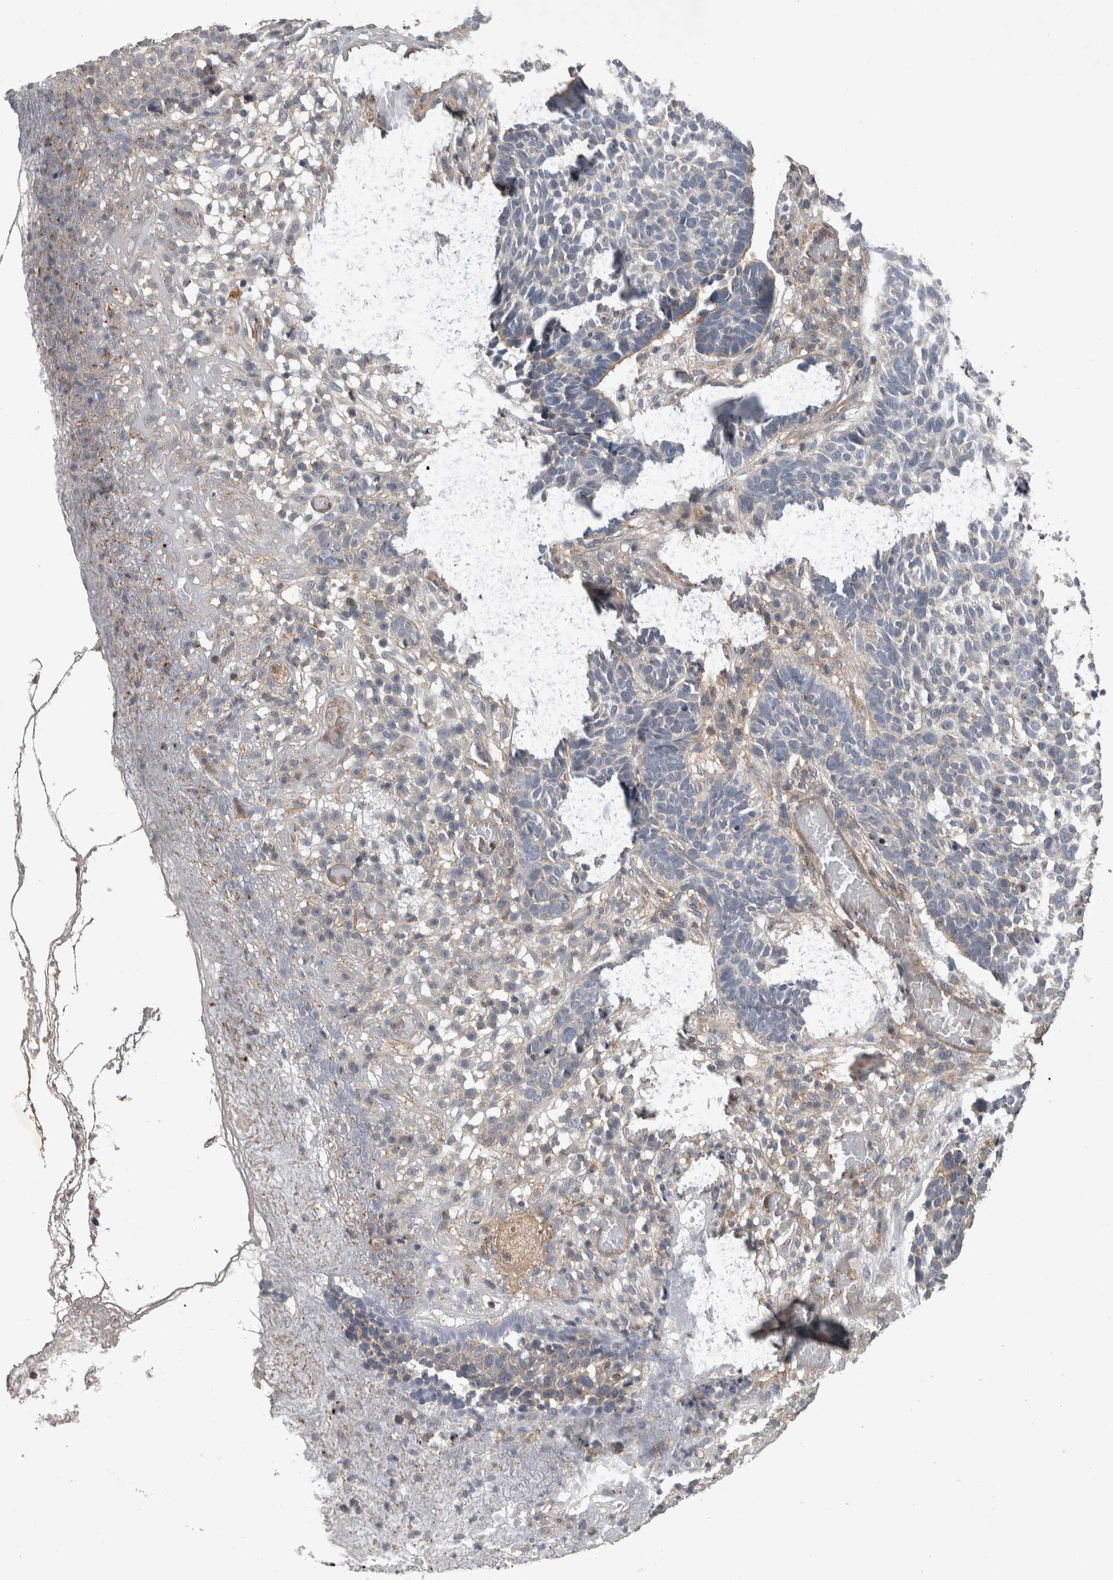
{"staining": {"intensity": "negative", "quantity": "none", "location": "none"}, "tissue": "skin cancer", "cell_type": "Tumor cells", "image_type": "cancer", "snomed": [{"axis": "morphology", "description": "Basal cell carcinoma"}, {"axis": "topography", "description": "Skin"}], "caption": "Skin basal cell carcinoma stained for a protein using immunohistochemistry demonstrates no positivity tumor cells.", "gene": "SPATA48", "patient": {"sex": "male", "age": 85}}